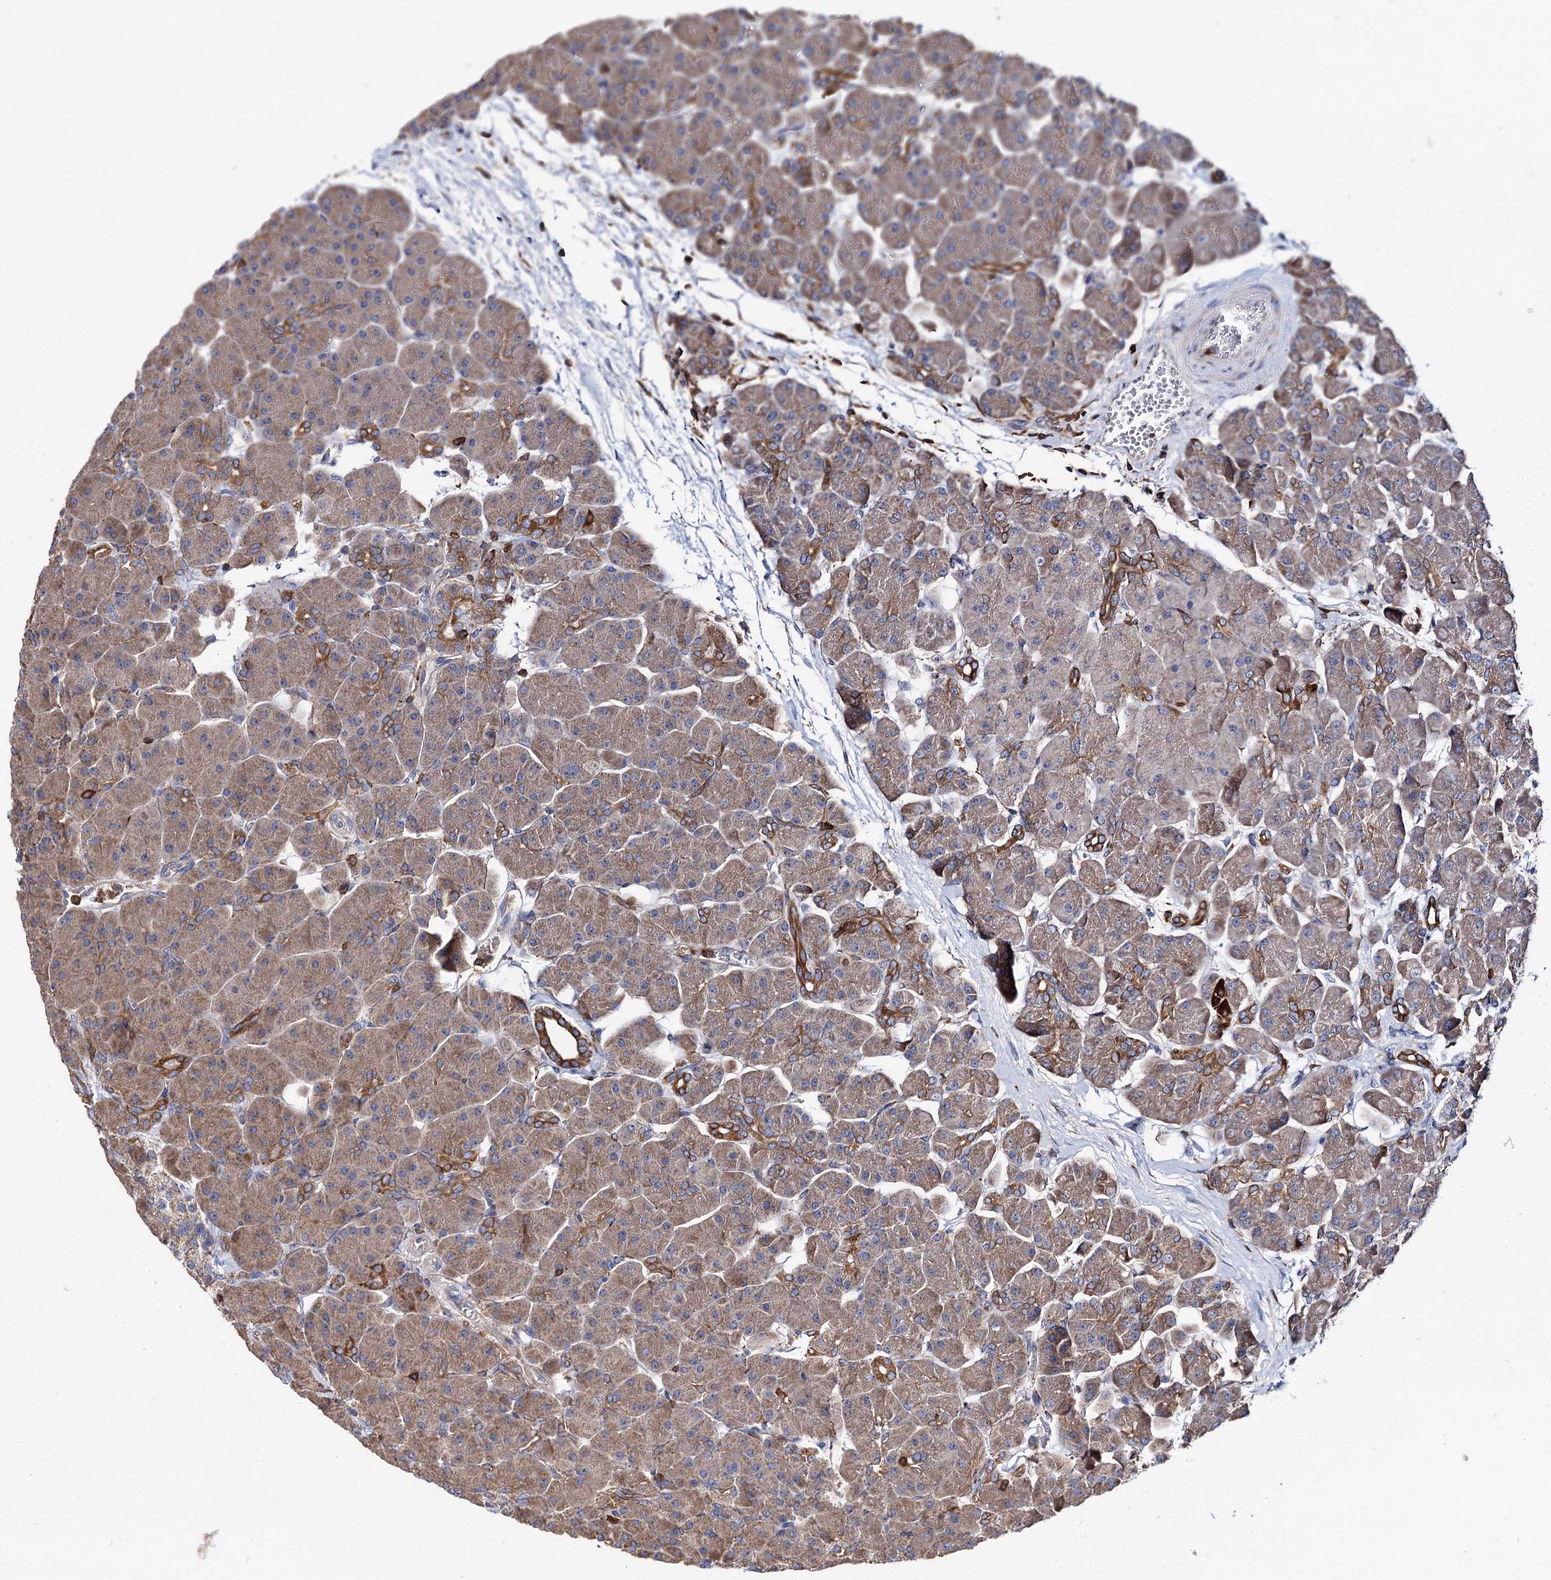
{"staining": {"intensity": "strong", "quantity": "25%-75%", "location": "cytoplasmic/membranous"}, "tissue": "pancreas", "cell_type": "Exocrine glandular cells", "image_type": "normal", "snomed": [{"axis": "morphology", "description": "Normal tissue, NOS"}, {"axis": "topography", "description": "Pancreas"}], "caption": "Strong cytoplasmic/membranous protein expression is appreciated in approximately 25%-75% of exocrine glandular cells in pancreas.", "gene": "UBASH3B", "patient": {"sex": "male", "age": 66}}